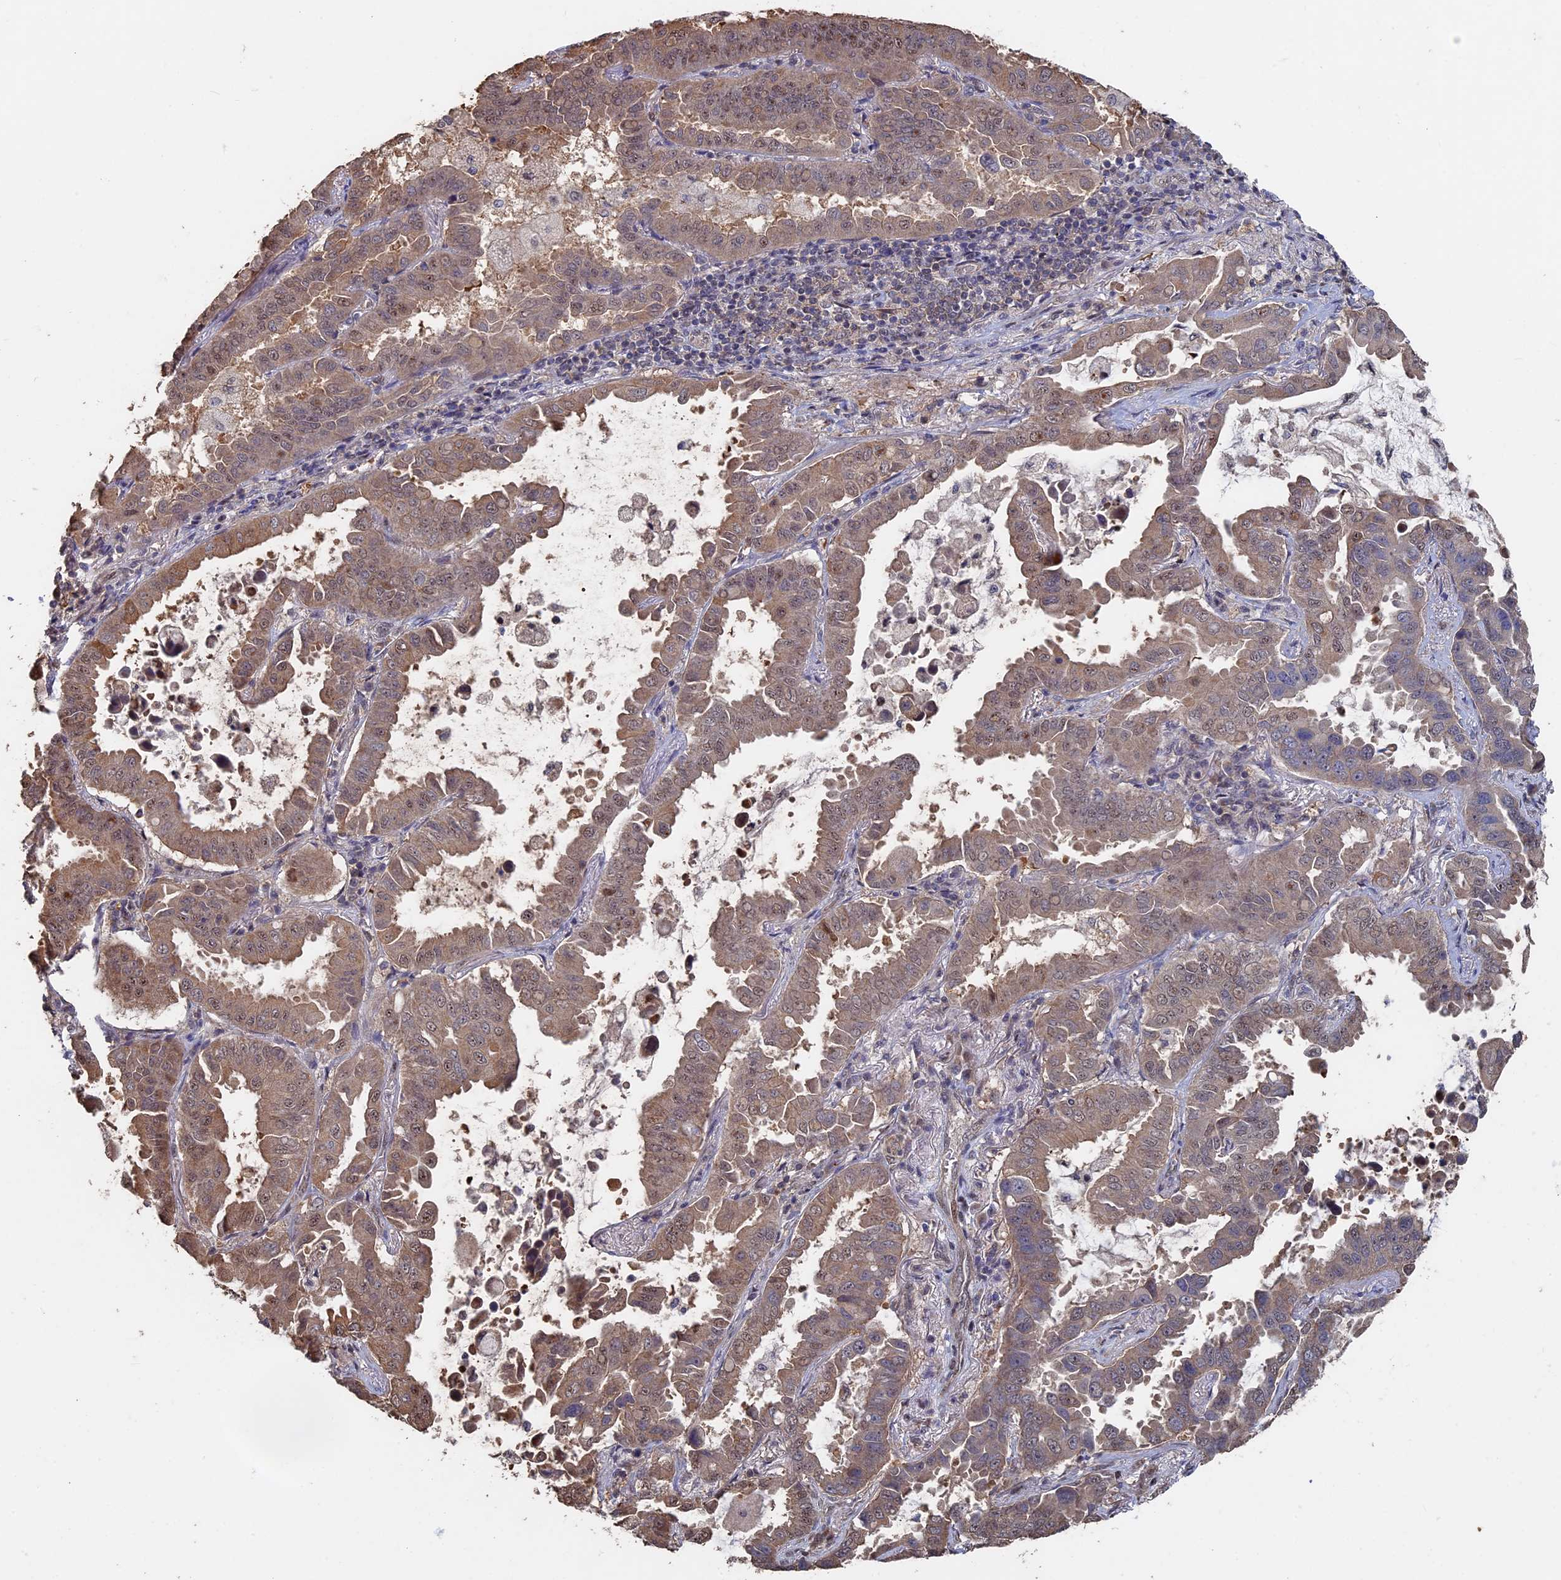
{"staining": {"intensity": "weak", "quantity": ">75%", "location": "cytoplasmic/membranous,nuclear"}, "tissue": "lung cancer", "cell_type": "Tumor cells", "image_type": "cancer", "snomed": [{"axis": "morphology", "description": "Adenocarcinoma, NOS"}, {"axis": "topography", "description": "Lung"}], "caption": "The immunohistochemical stain highlights weak cytoplasmic/membranous and nuclear positivity in tumor cells of adenocarcinoma (lung) tissue.", "gene": "KIAA1328", "patient": {"sex": "male", "age": 64}}